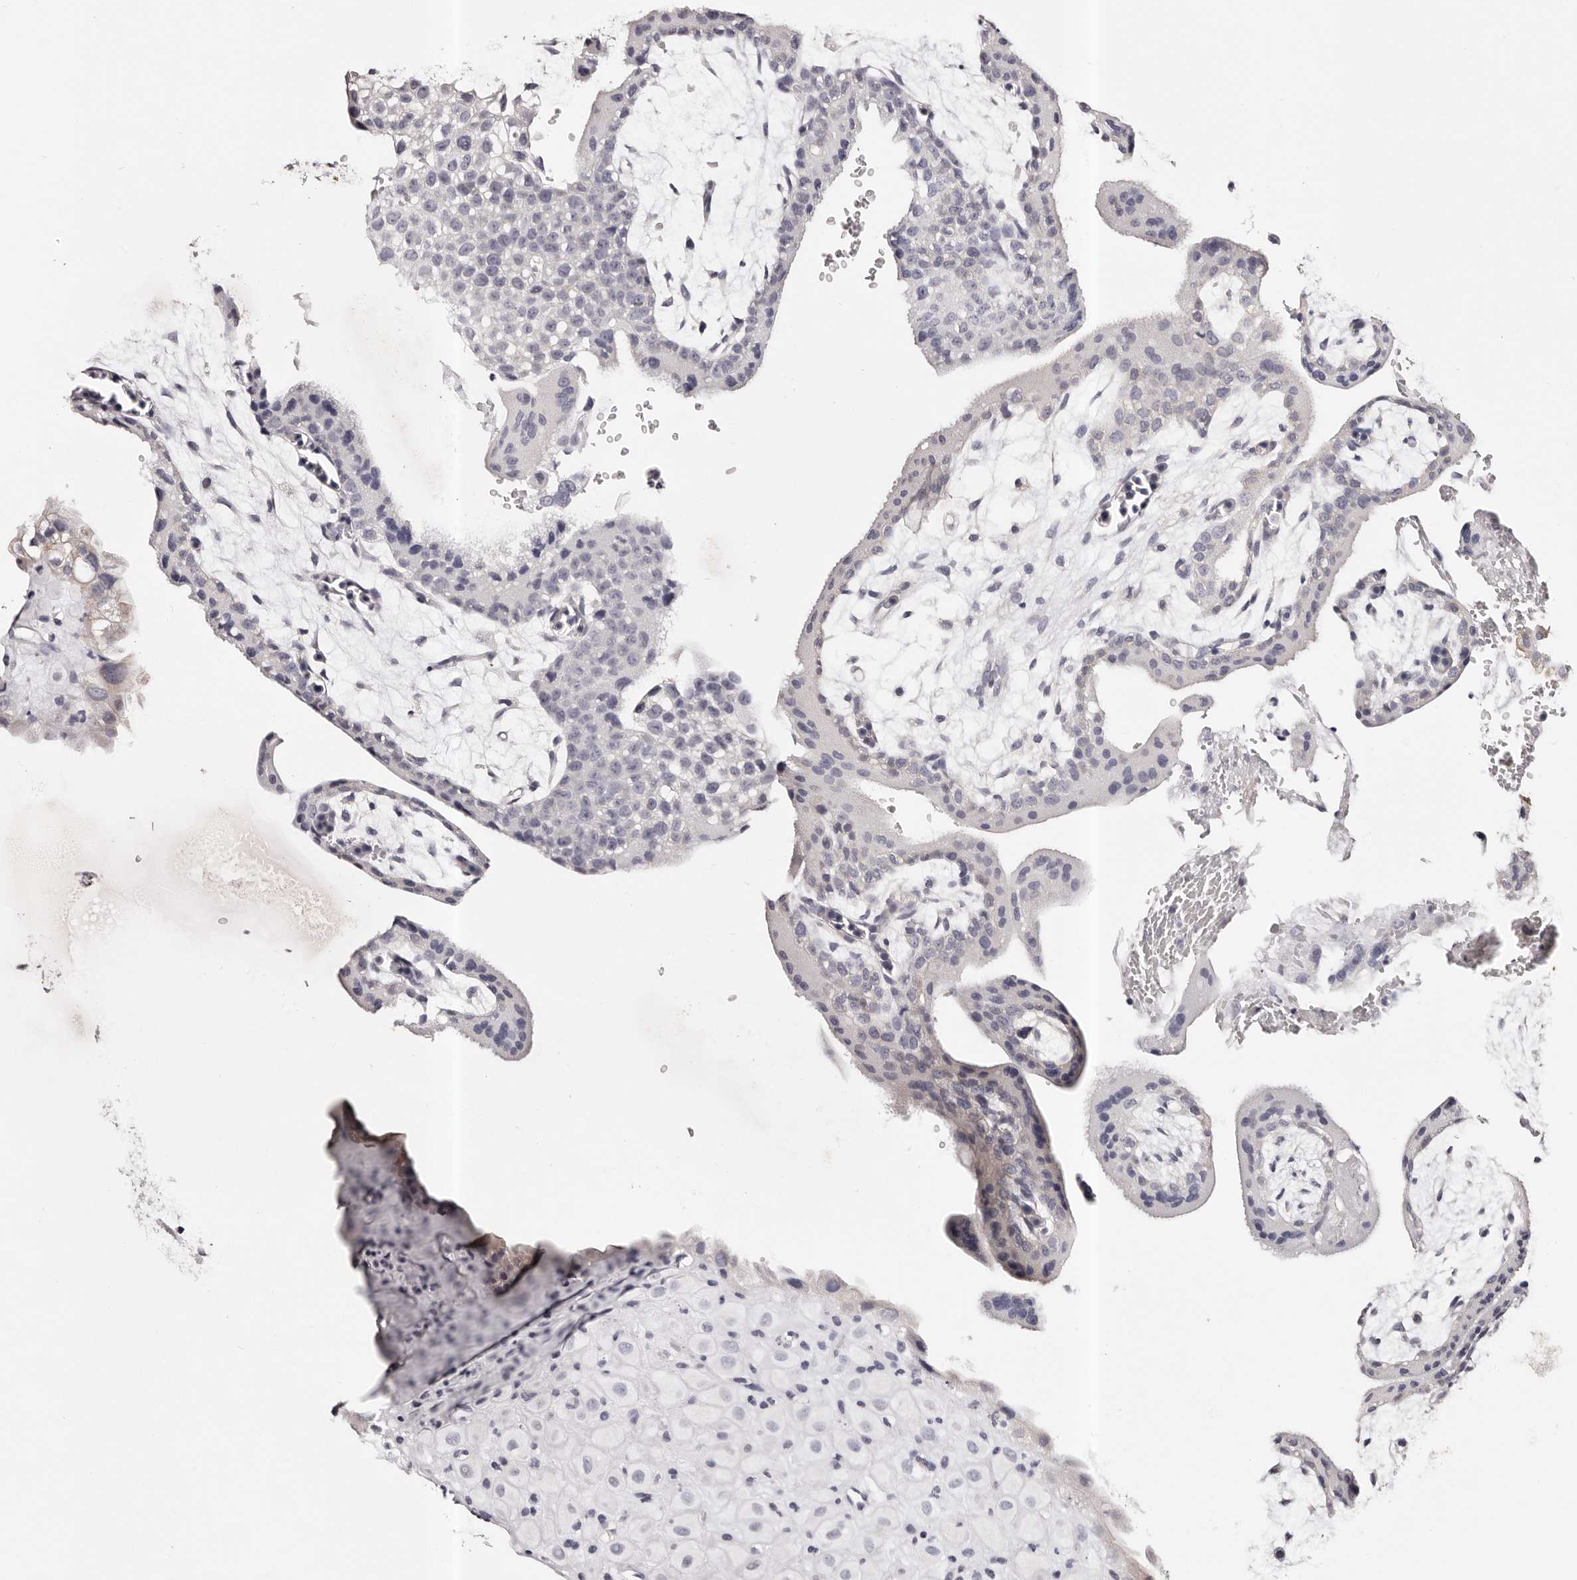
{"staining": {"intensity": "negative", "quantity": "none", "location": "none"}, "tissue": "placenta", "cell_type": "Decidual cells", "image_type": "normal", "snomed": [{"axis": "morphology", "description": "Normal tissue, NOS"}, {"axis": "topography", "description": "Placenta"}], "caption": "Immunohistochemistry (IHC) photomicrograph of unremarkable human placenta stained for a protein (brown), which reveals no staining in decidual cells. Nuclei are stained in blue.", "gene": "ROM1", "patient": {"sex": "female", "age": 35}}